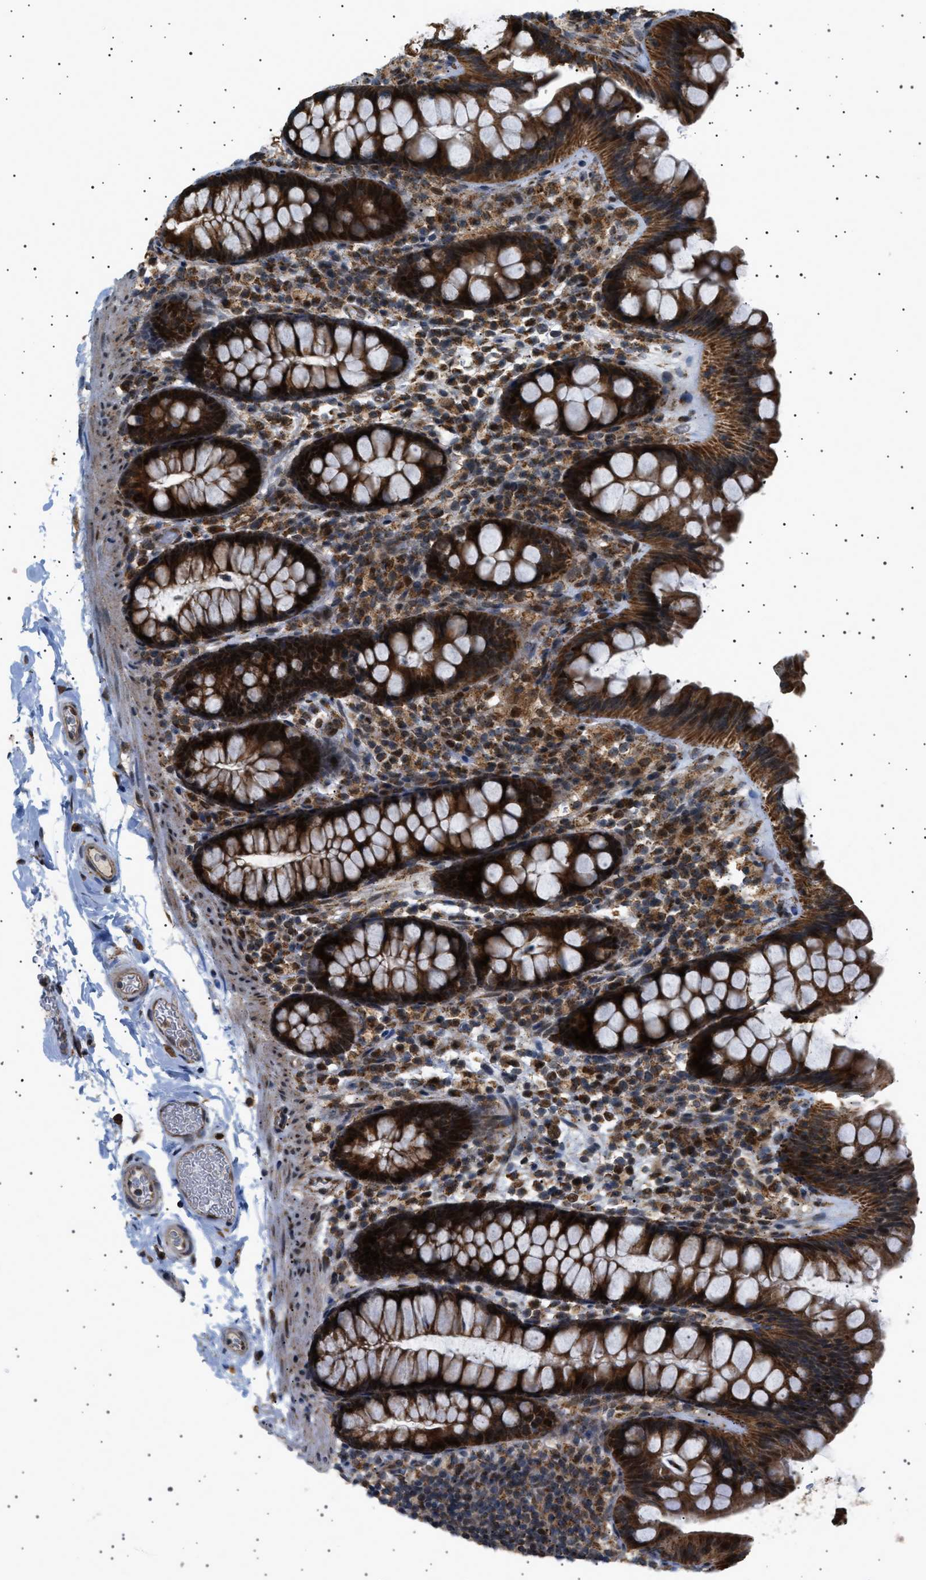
{"staining": {"intensity": "strong", "quantity": ">75%", "location": "cytoplasmic/membranous"}, "tissue": "colon", "cell_type": "Endothelial cells", "image_type": "normal", "snomed": [{"axis": "morphology", "description": "Normal tissue, NOS"}, {"axis": "topography", "description": "Colon"}], "caption": "This is an image of immunohistochemistry staining of normal colon, which shows strong positivity in the cytoplasmic/membranous of endothelial cells.", "gene": "MELK", "patient": {"sex": "female", "age": 80}}